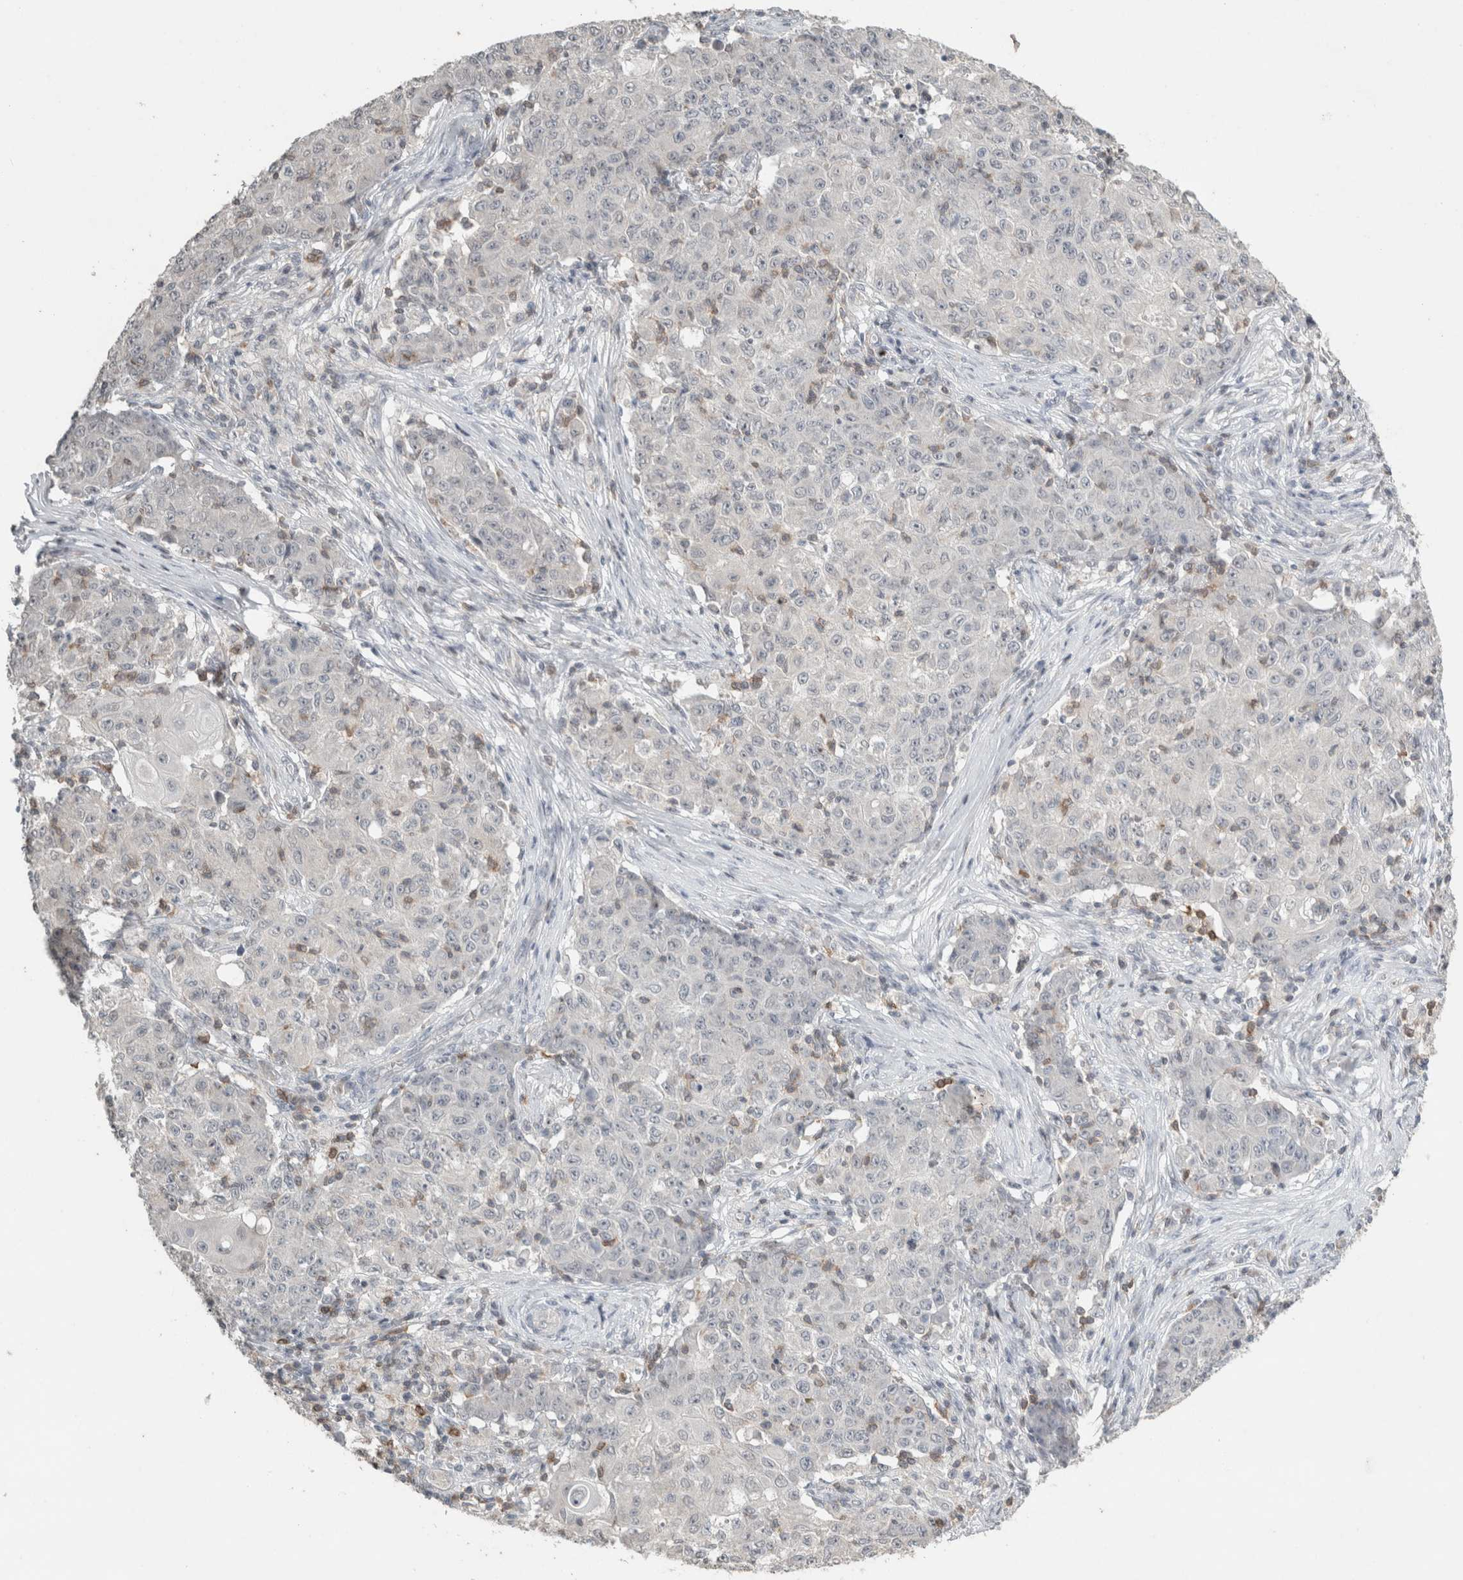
{"staining": {"intensity": "negative", "quantity": "none", "location": "none"}, "tissue": "ovarian cancer", "cell_type": "Tumor cells", "image_type": "cancer", "snomed": [{"axis": "morphology", "description": "Carcinoma, endometroid"}, {"axis": "topography", "description": "Ovary"}], "caption": "Tumor cells are negative for protein expression in human endometroid carcinoma (ovarian). (DAB IHC visualized using brightfield microscopy, high magnification).", "gene": "TRAT1", "patient": {"sex": "female", "age": 42}}